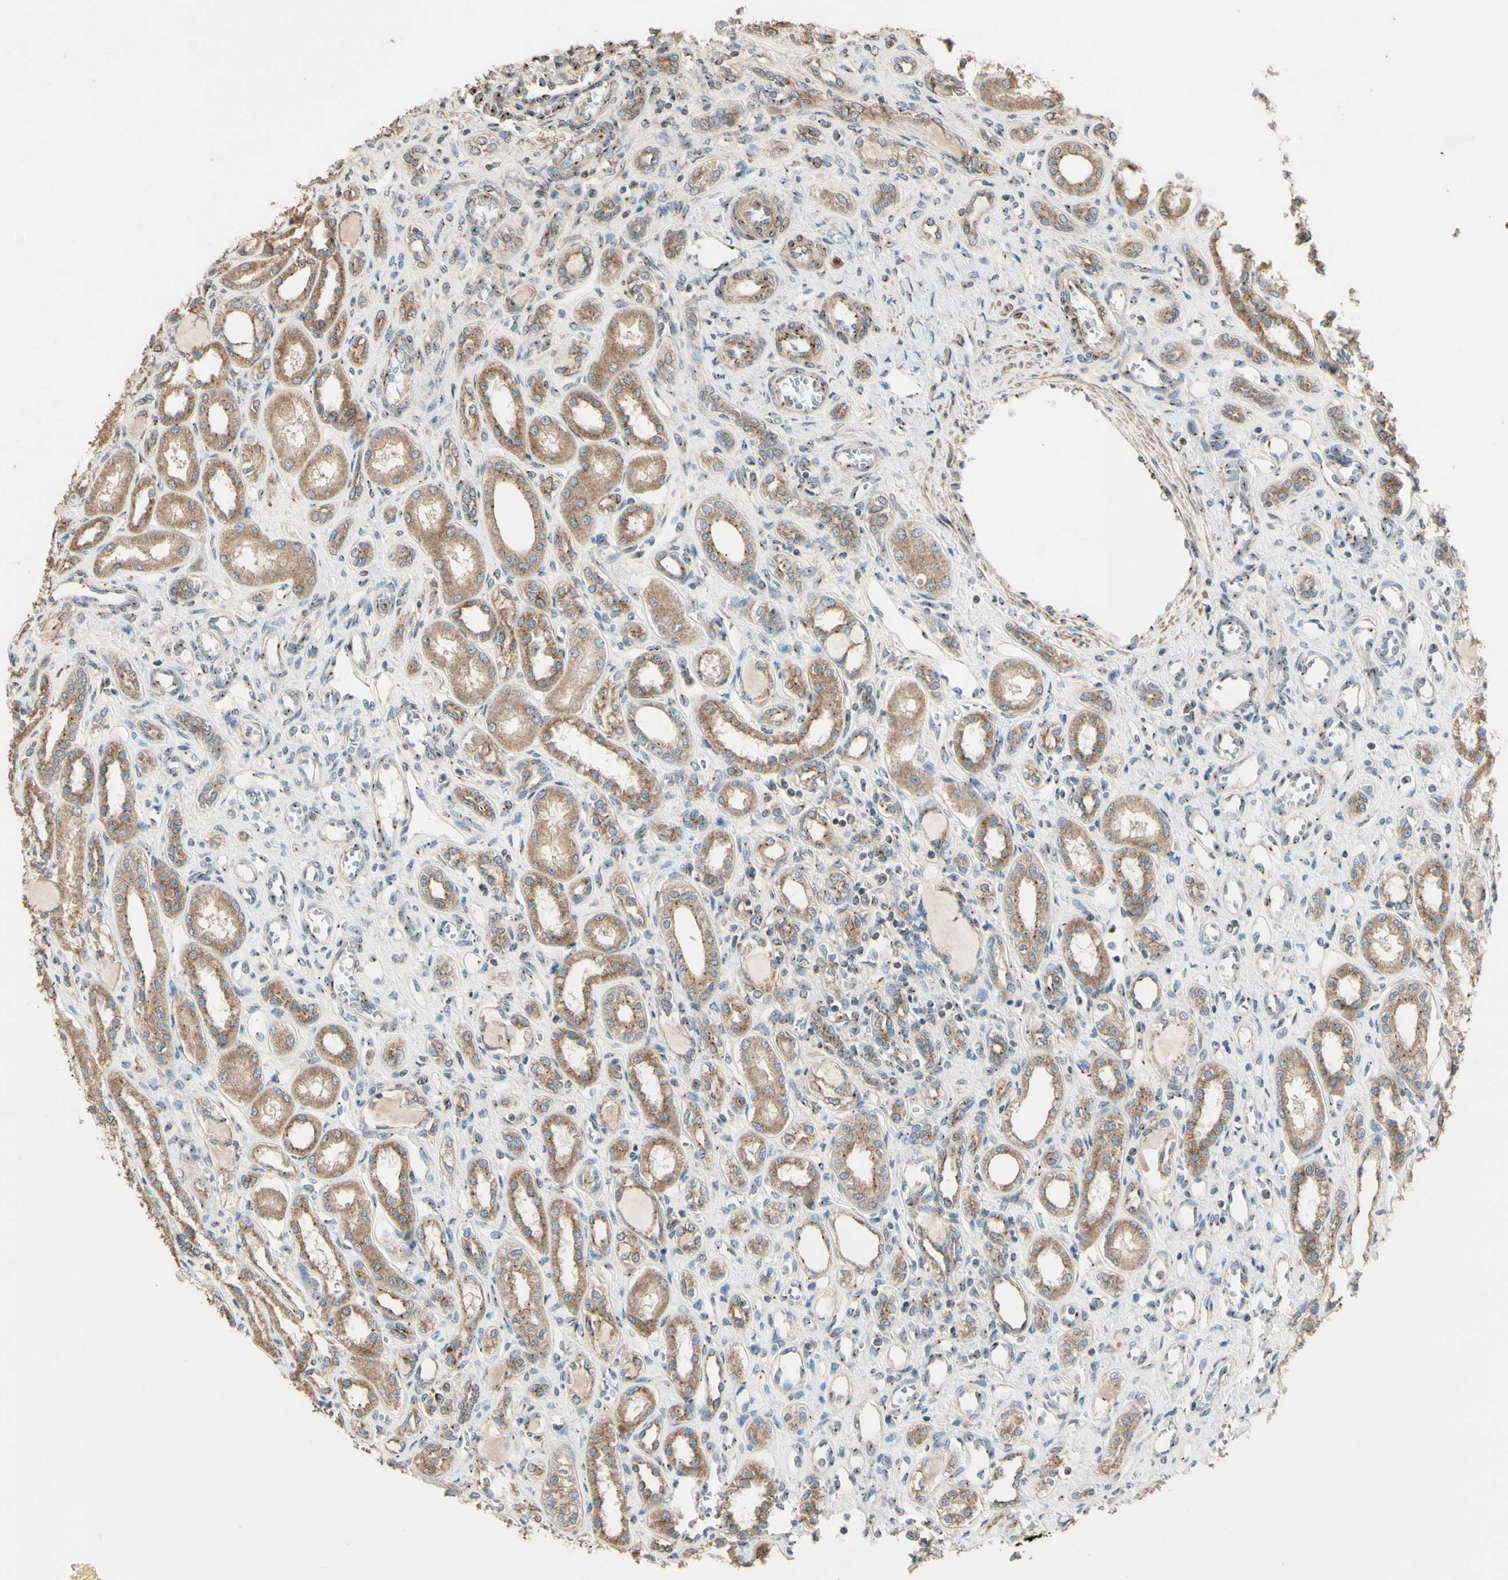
{"staining": {"intensity": "strong", "quantity": "<25%", "location": "cytoplasmic/membranous"}, "tissue": "kidney", "cell_type": "Cells in glomeruli", "image_type": "normal", "snomed": [{"axis": "morphology", "description": "Normal tissue, NOS"}, {"axis": "topography", "description": "Kidney"}], "caption": "This image reveals normal kidney stained with immunohistochemistry (IHC) to label a protein in brown. The cytoplasmic/membranous of cells in glomeruli show strong positivity for the protein. Nuclei are counter-stained blue.", "gene": "AKAP9", "patient": {"sex": "male", "age": 7}}